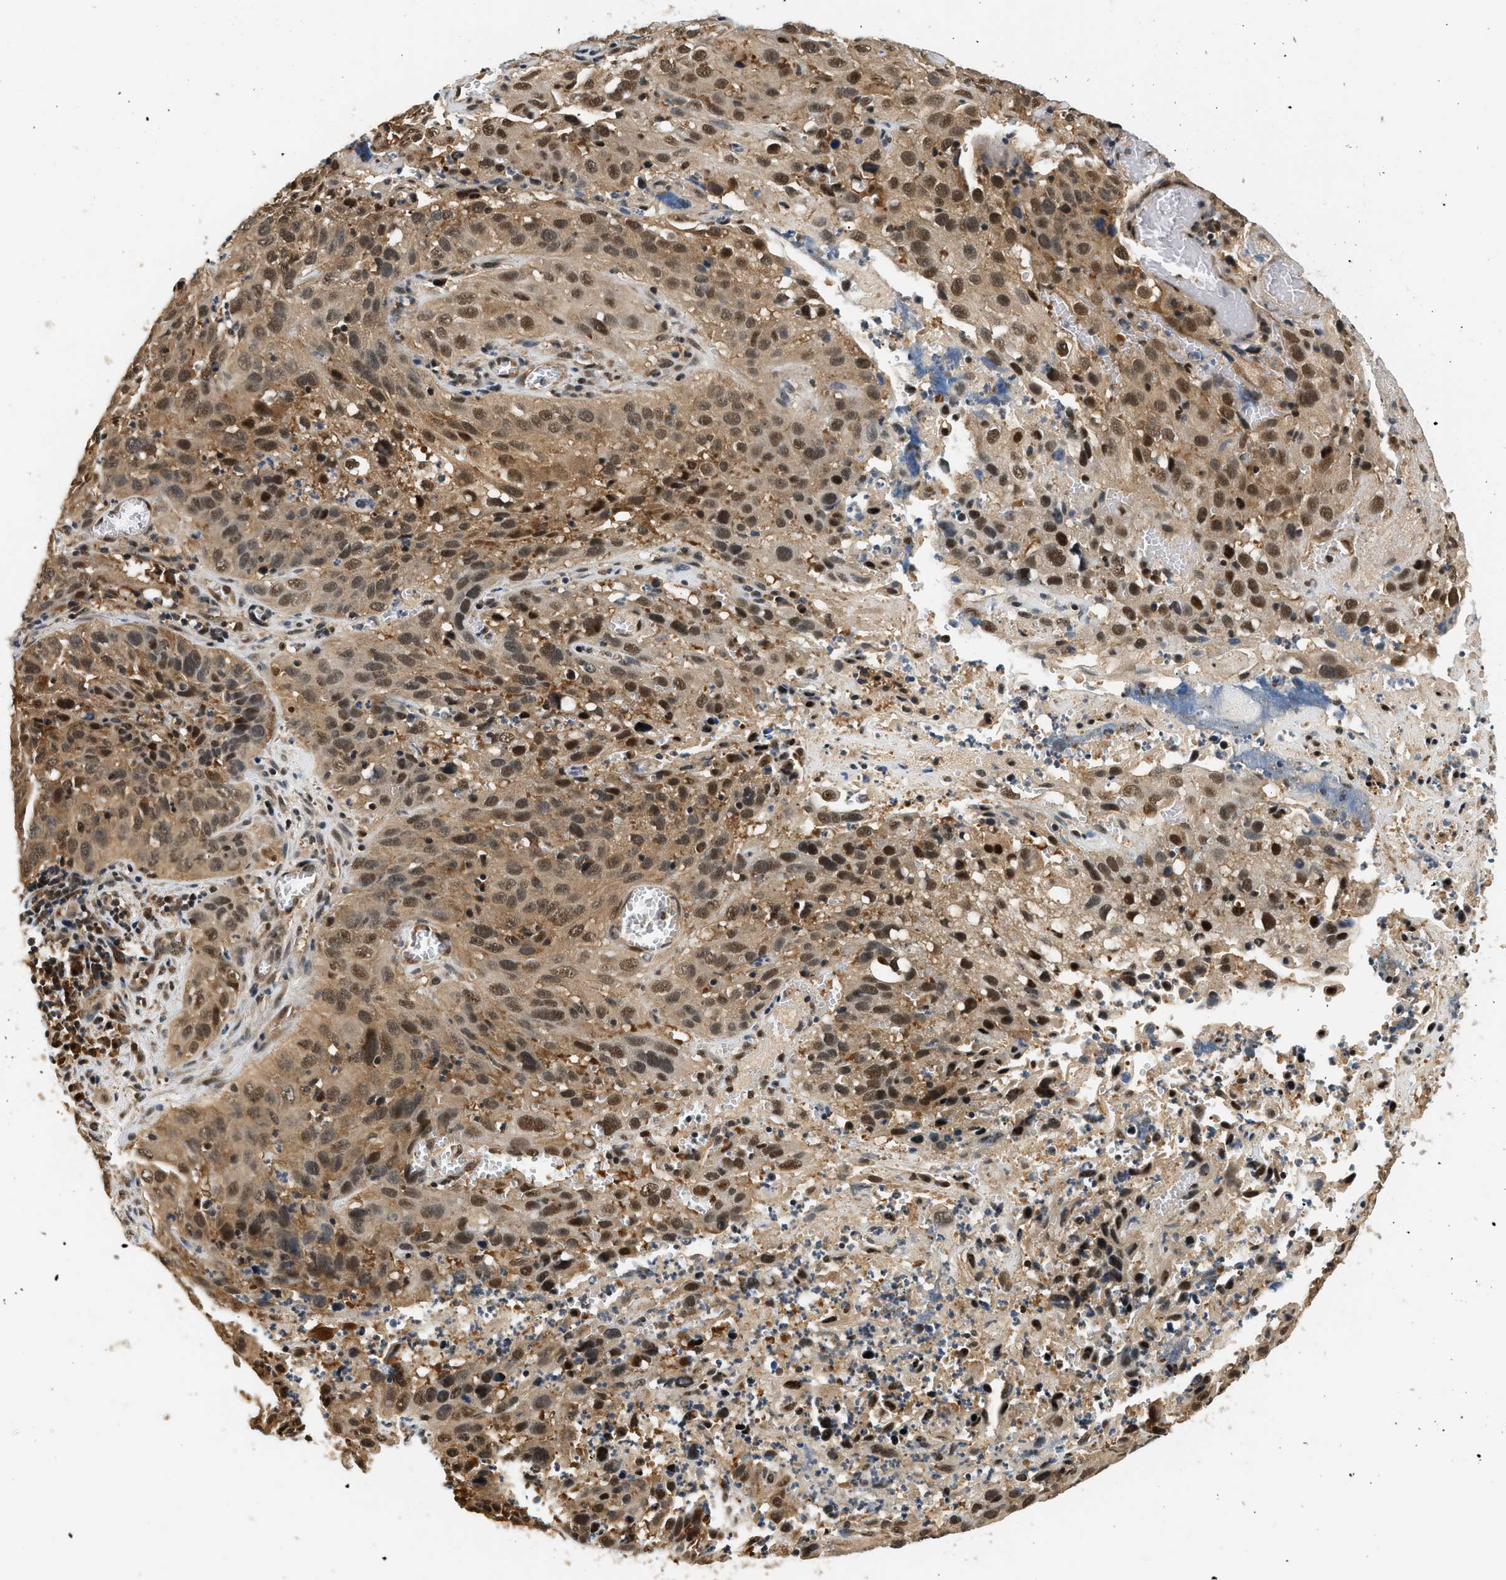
{"staining": {"intensity": "moderate", "quantity": ">75%", "location": "cytoplasmic/membranous,nuclear"}, "tissue": "cervical cancer", "cell_type": "Tumor cells", "image_type": "cancer", "snomed": [{"axis": "morphology", "description": "Squamous cell carcinoma, NOS"}, {"axis": "topography", "description": "Cervix"}], "caption": "Immunohistochemical staining of human cervical cancer shows medium levels of moderate cytoplasmic/membranous and nuclear protein expression in about >75% of tumor cells.", "gene": "PSMD3", "patient": {"sex": "female", "age": 32}}